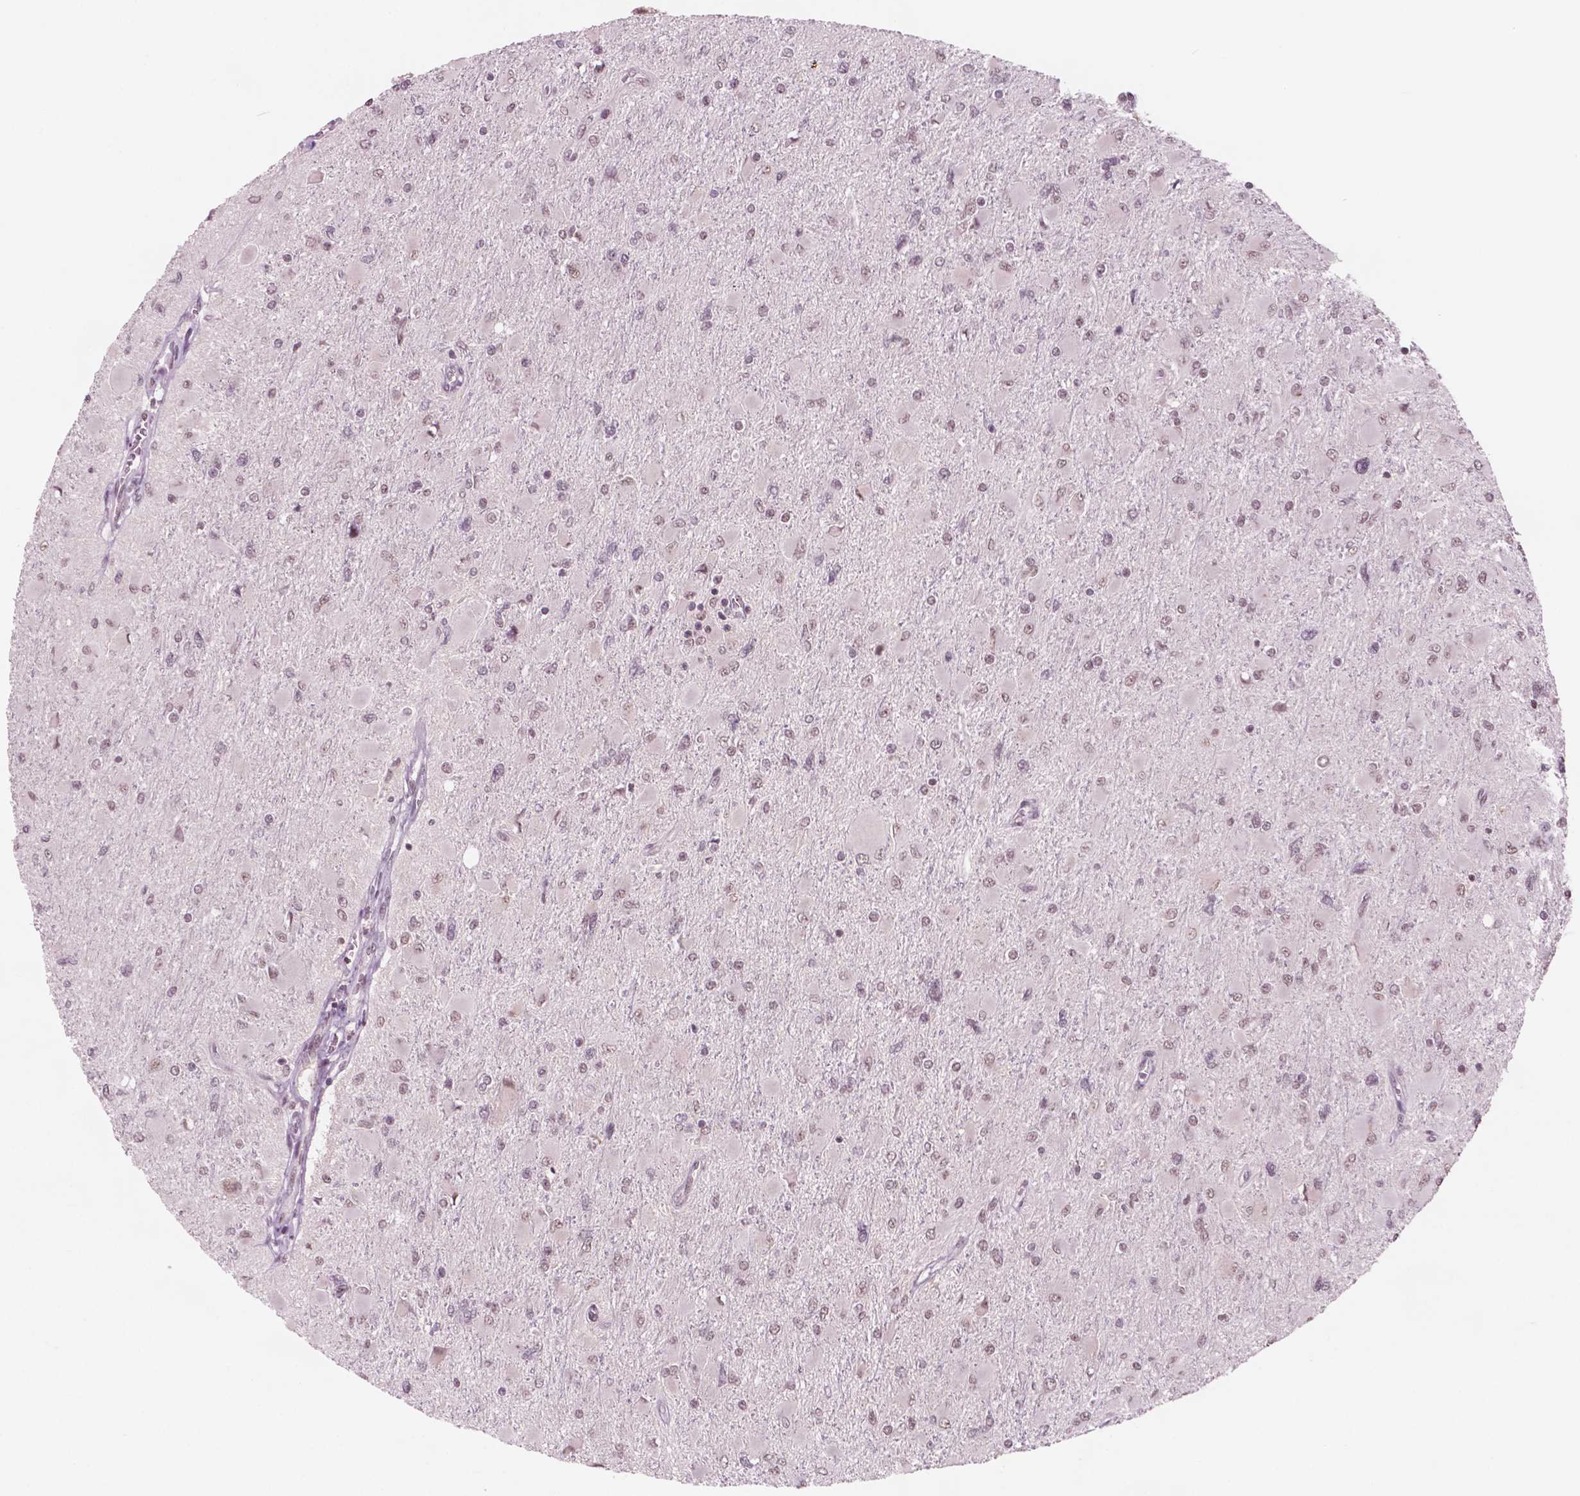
{"staining": {"intensity": "negative", "quantity": "none", "location": "none"}, "tissue": "glioma", "cell_type": "Tumor cells", "image_type": "cancer", "snomed": [{"axis": "morphology", "description": "Glioma, malignant, High grade"}, {"axis": "topography", "description": "Cerebral cortex"}], "caption": "A photomicrograph of human glioma is negative for staining in tumor cells.", "gene": "POLR2E", "patient": {"sex": "female", "age": 36}}